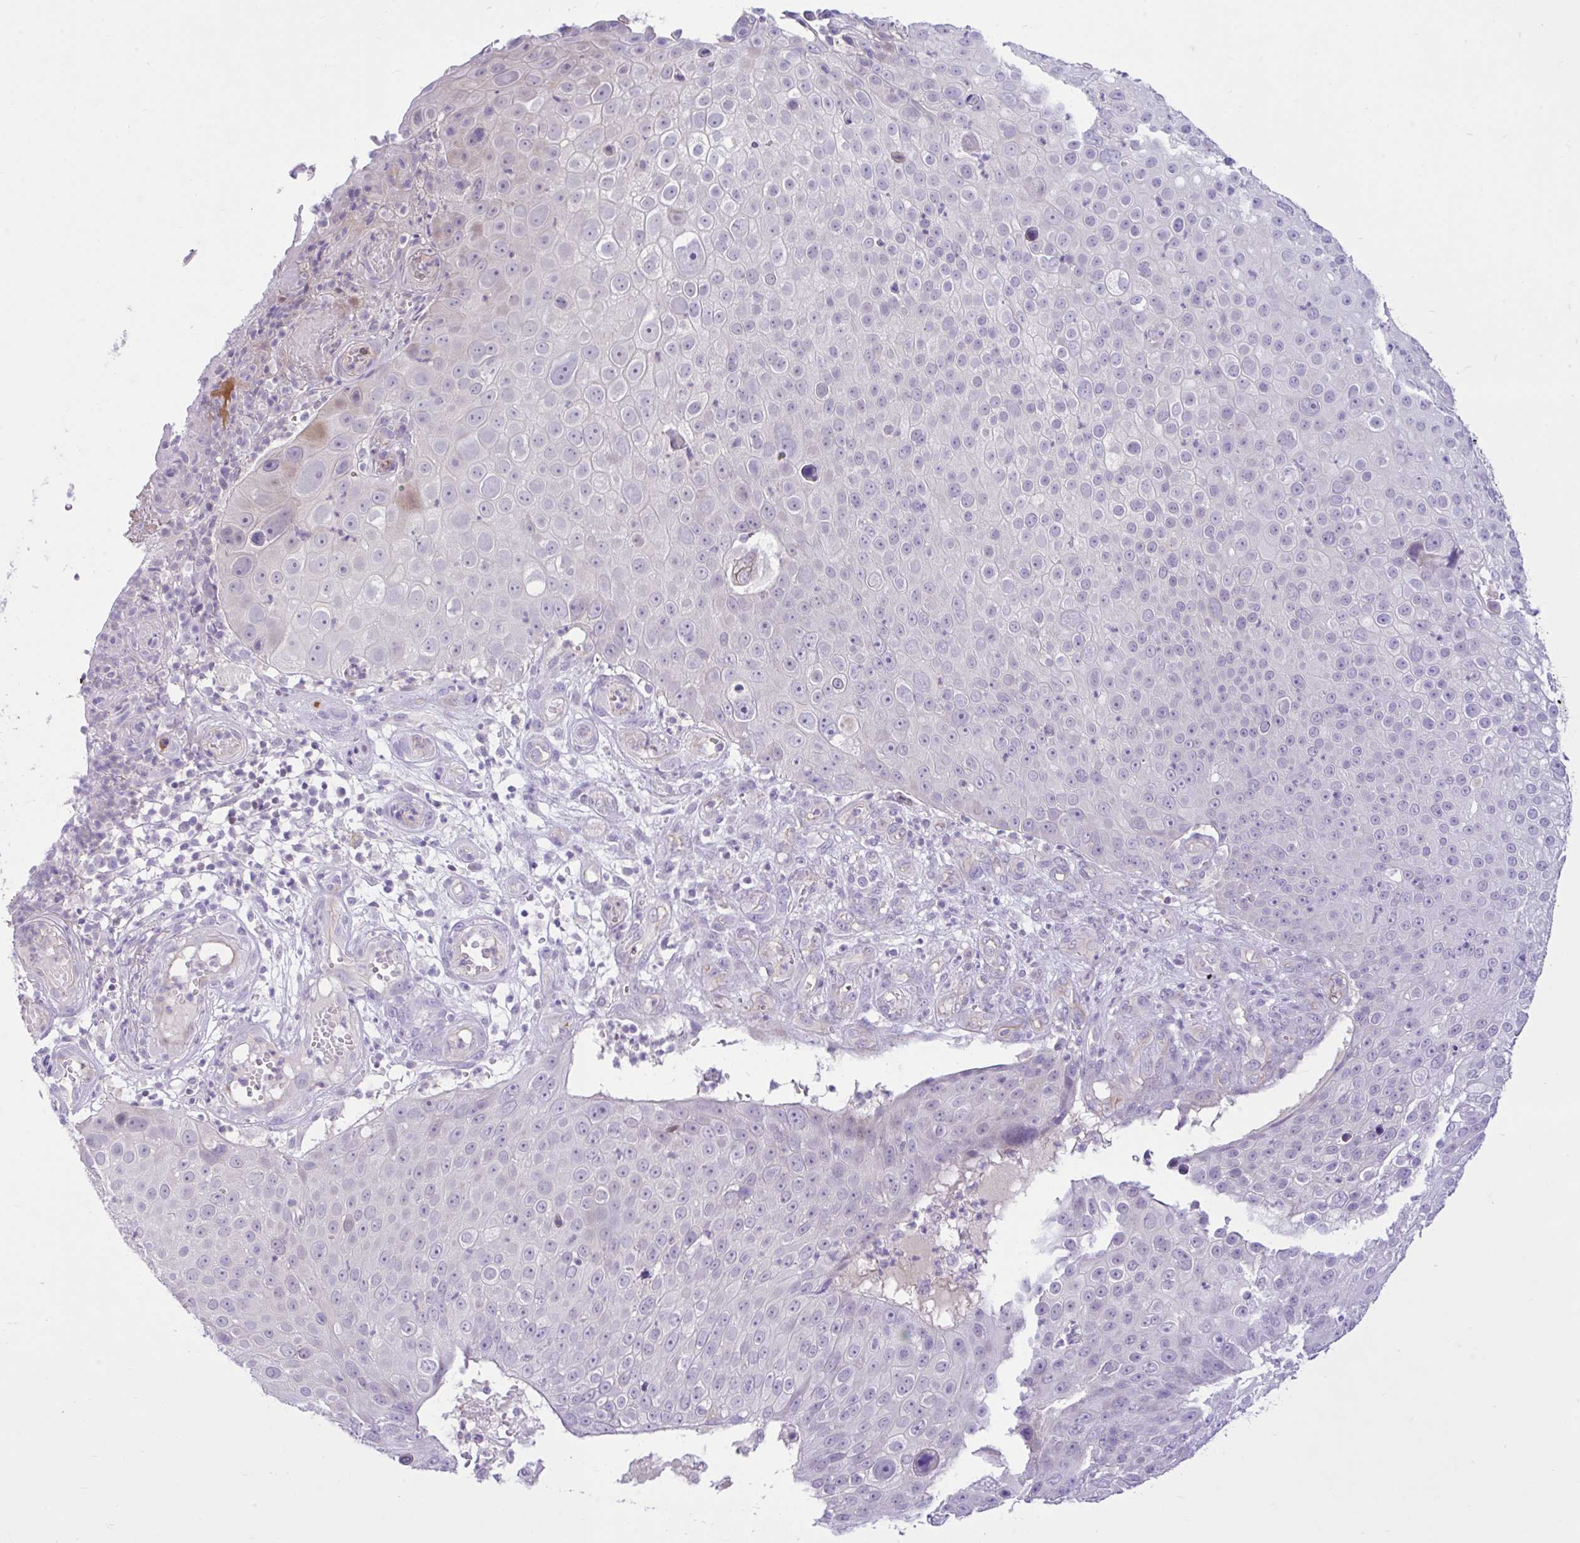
{"staining": {"intensity": "negative", "quantity": "none", "location": "none"}, "tissue": "skin cancer", "cell_type": "Tumor cells", "image_type": "cancer", "snomed": [{"axis": "morphology", "description": "Squamous cell carcinoma, NOS"}, {"axis": "topography", "description": "Skin"}], "caption": "The micrograph shows no staining of tumor cells in skin cancer. (DAB (3,3'-diaminobenzidine) IHC visualized using brightfield microscopy, high magnification).", "gene": "ZNF101", "patient": {"sex": "male", "age": 71}}